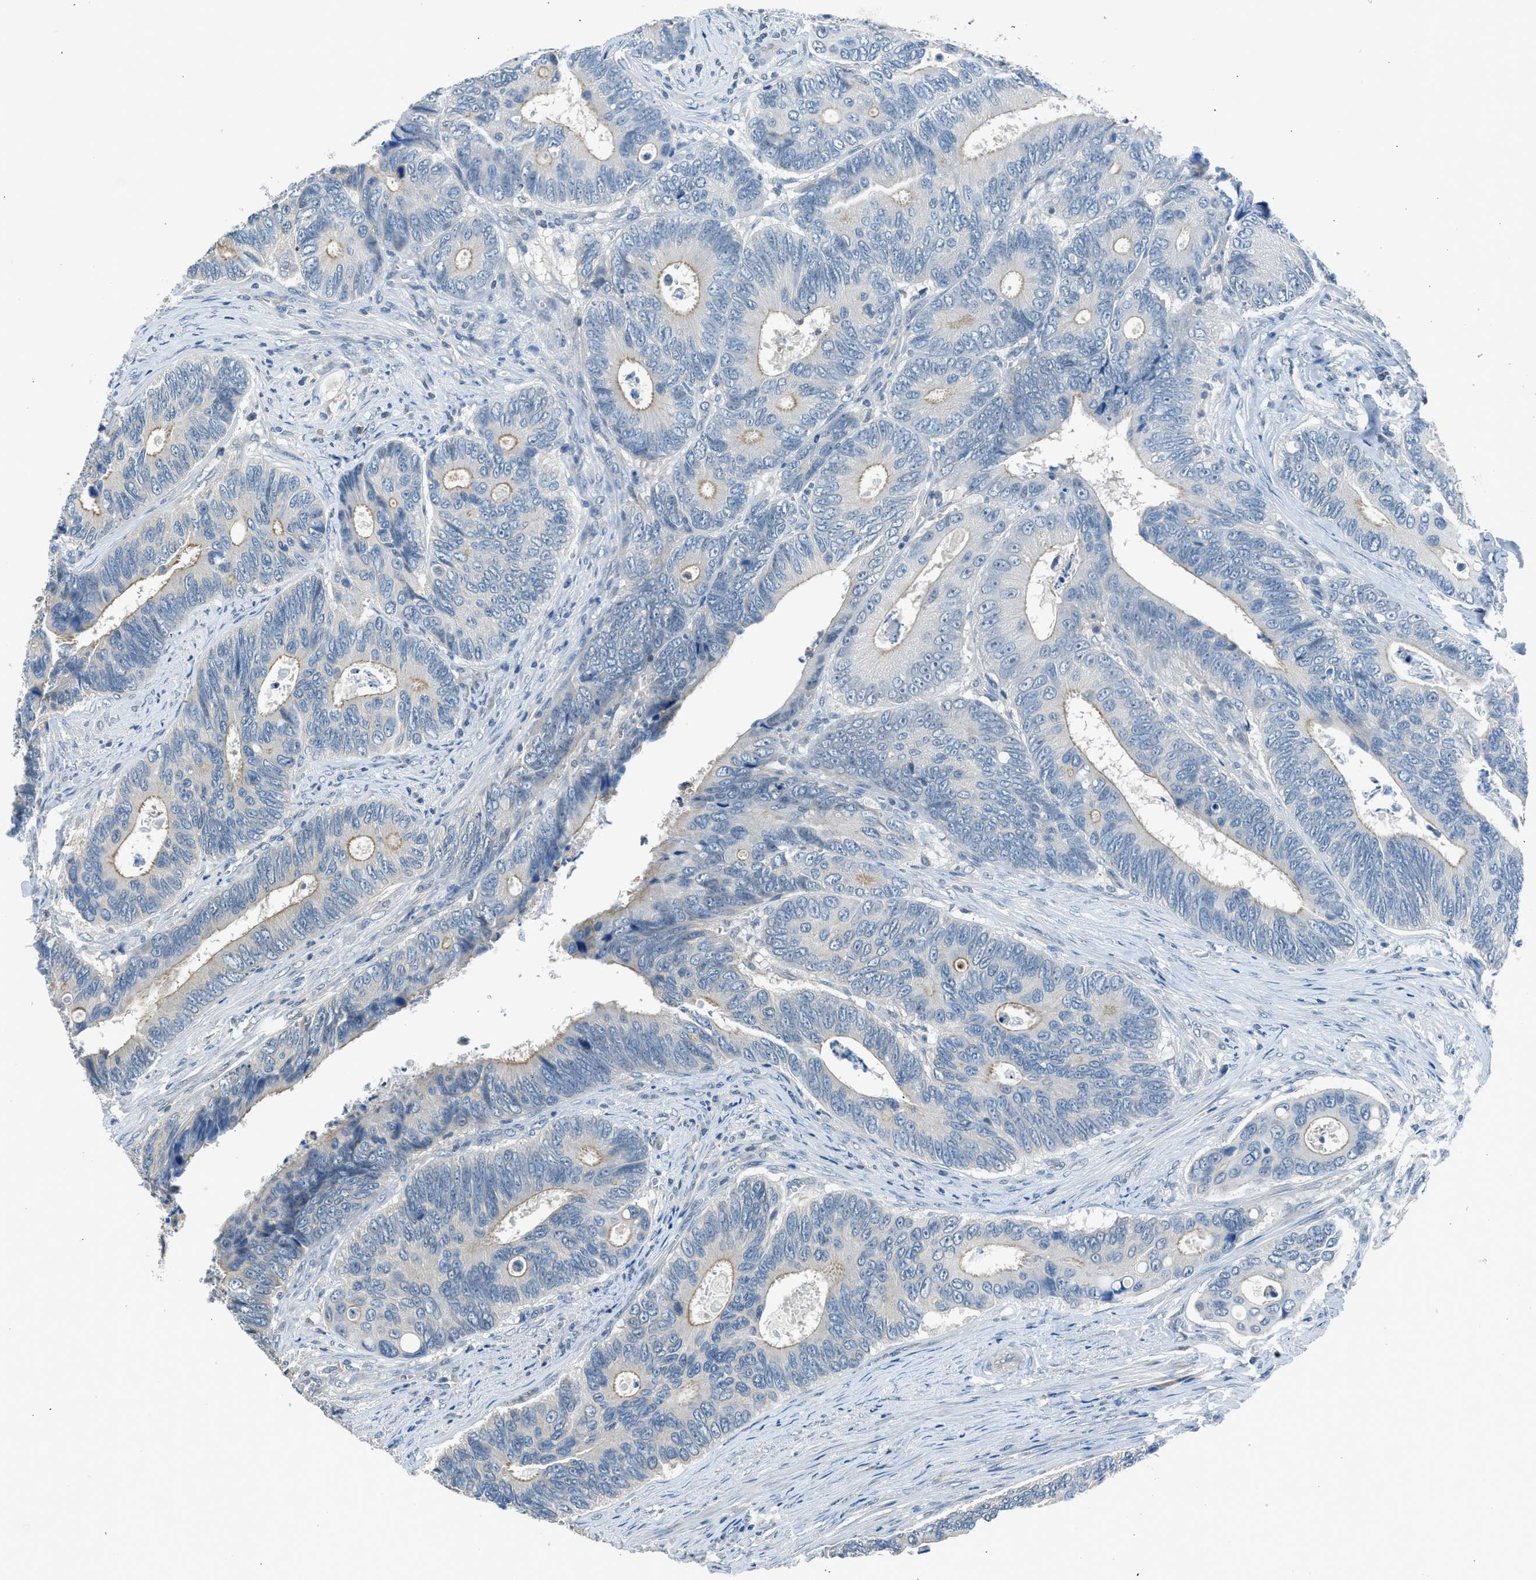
{"staining": {"intensity": "weak", "quantity": "<25%", "location": "cytoplasmic/membranous"}, "tissue": "colorectal cancer", "cell_type": "Tumor cells", "image_type": "cancer", "snomed": [{"axis": "morphology", "description": "Inflammation, NOS"}, {"axis": "morphology", "description": "Adenocarcinoma, NOS"}, {"axis": "topography", "description": "Colon"}], "caption": "Immunohistochemistry image of adenocarcinoma (colorectal) stained for a protein (brown), which shows no positivity in tumor cells.", "gene": "LMLN", "patient": {"sex": "male", "age": 72}}